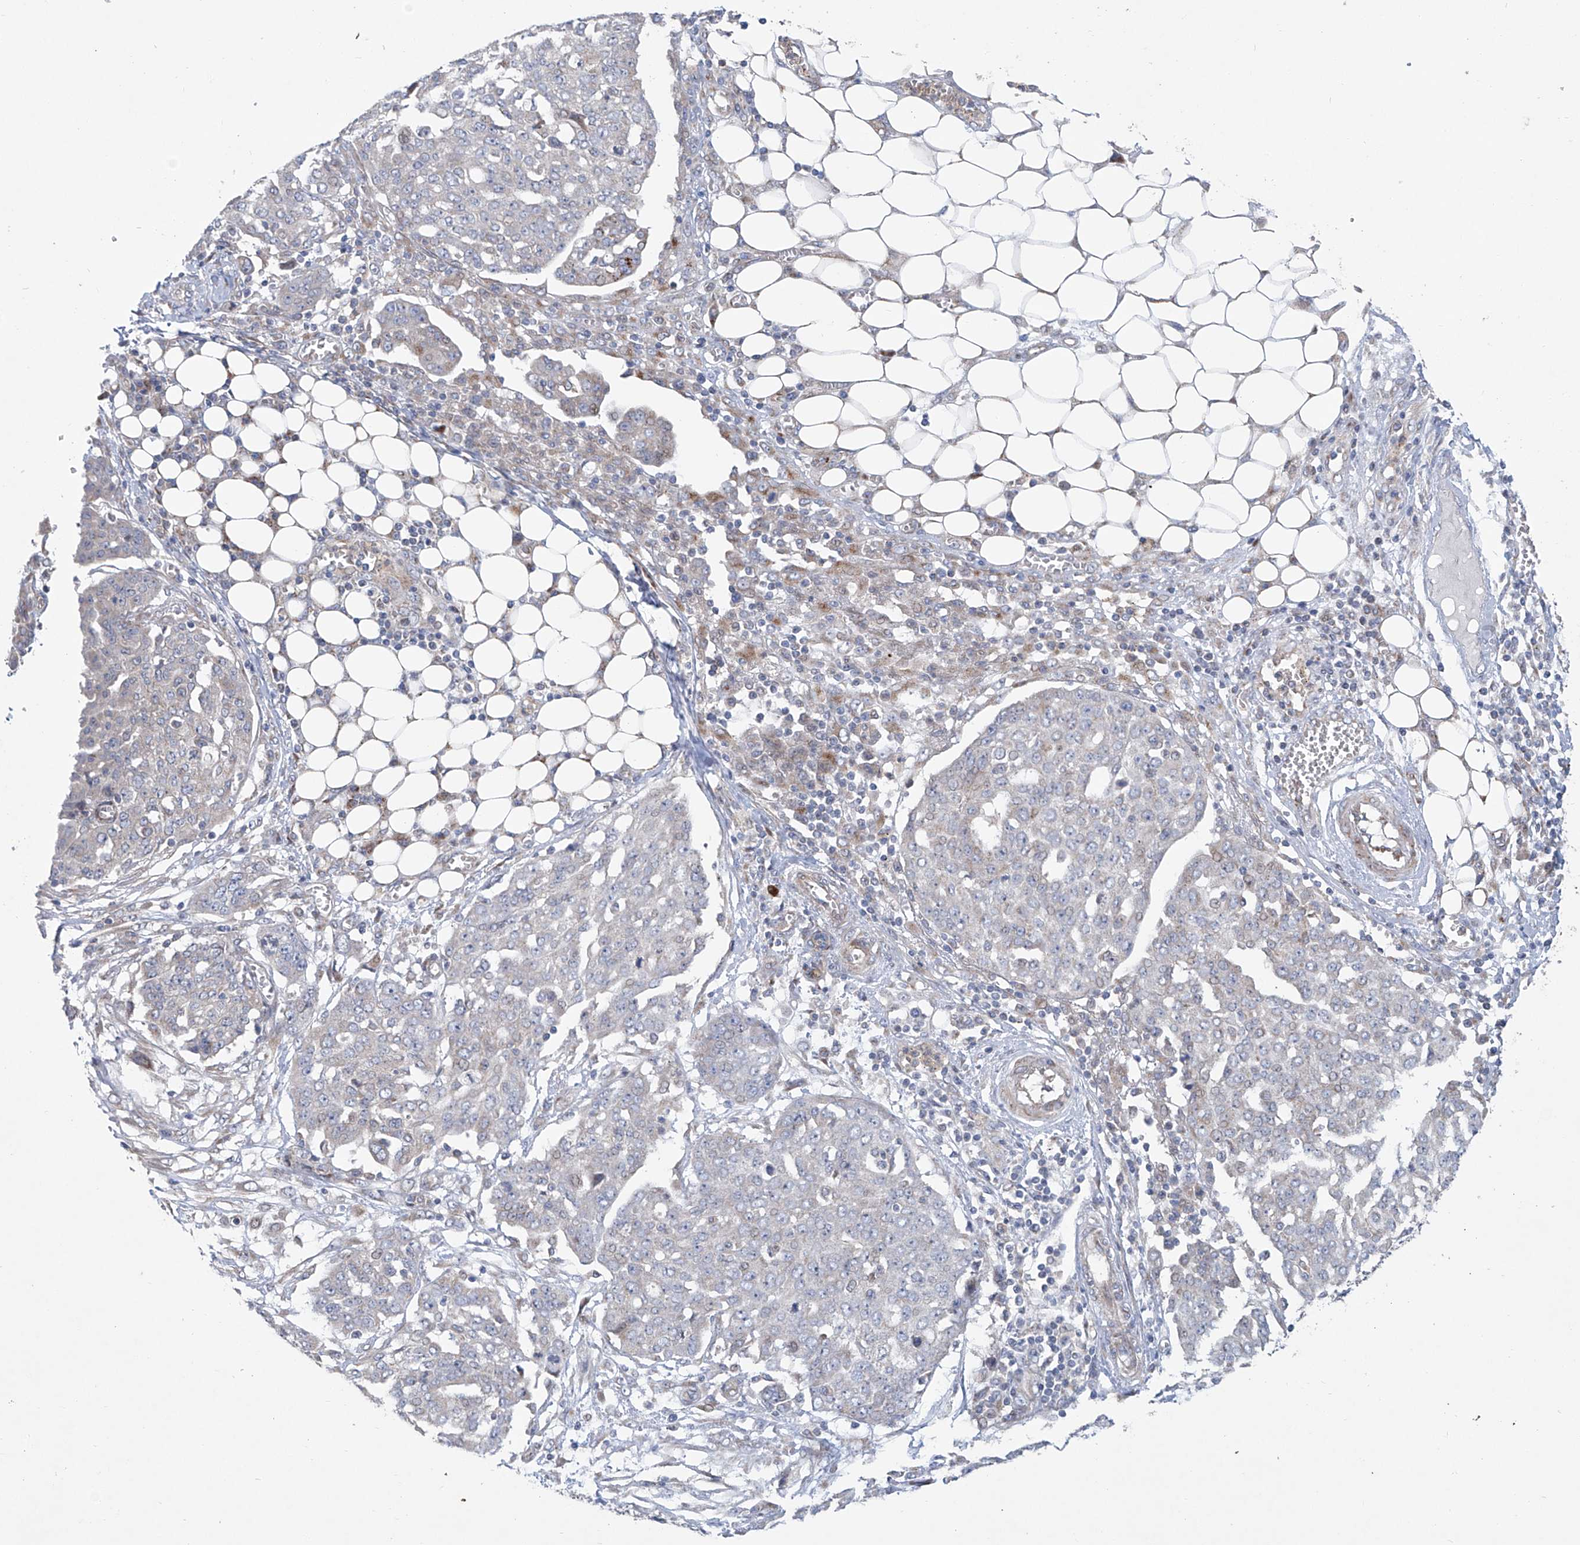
{"staining": {"intensity": "negative", "quantity": "none", "location": "none"}, "tissue": "ovarian cancer", "cell_type": "Tumor cells", "image_type": "cancer", "snomed": [{"axis": "morphology", "description": "Cystadenocarcinoma, serous, NOS"}, {"axis": "topography", "description": "Soft tissue"}, {"axis": "topography", "description": "Ovary"}], "caption": "This is an immunohistochemistry histopathology image of ovarian cancer. There is no positivity in tumor cells.", "gene": "KLC4", "patient": {"sex": "female", "age": 57}}